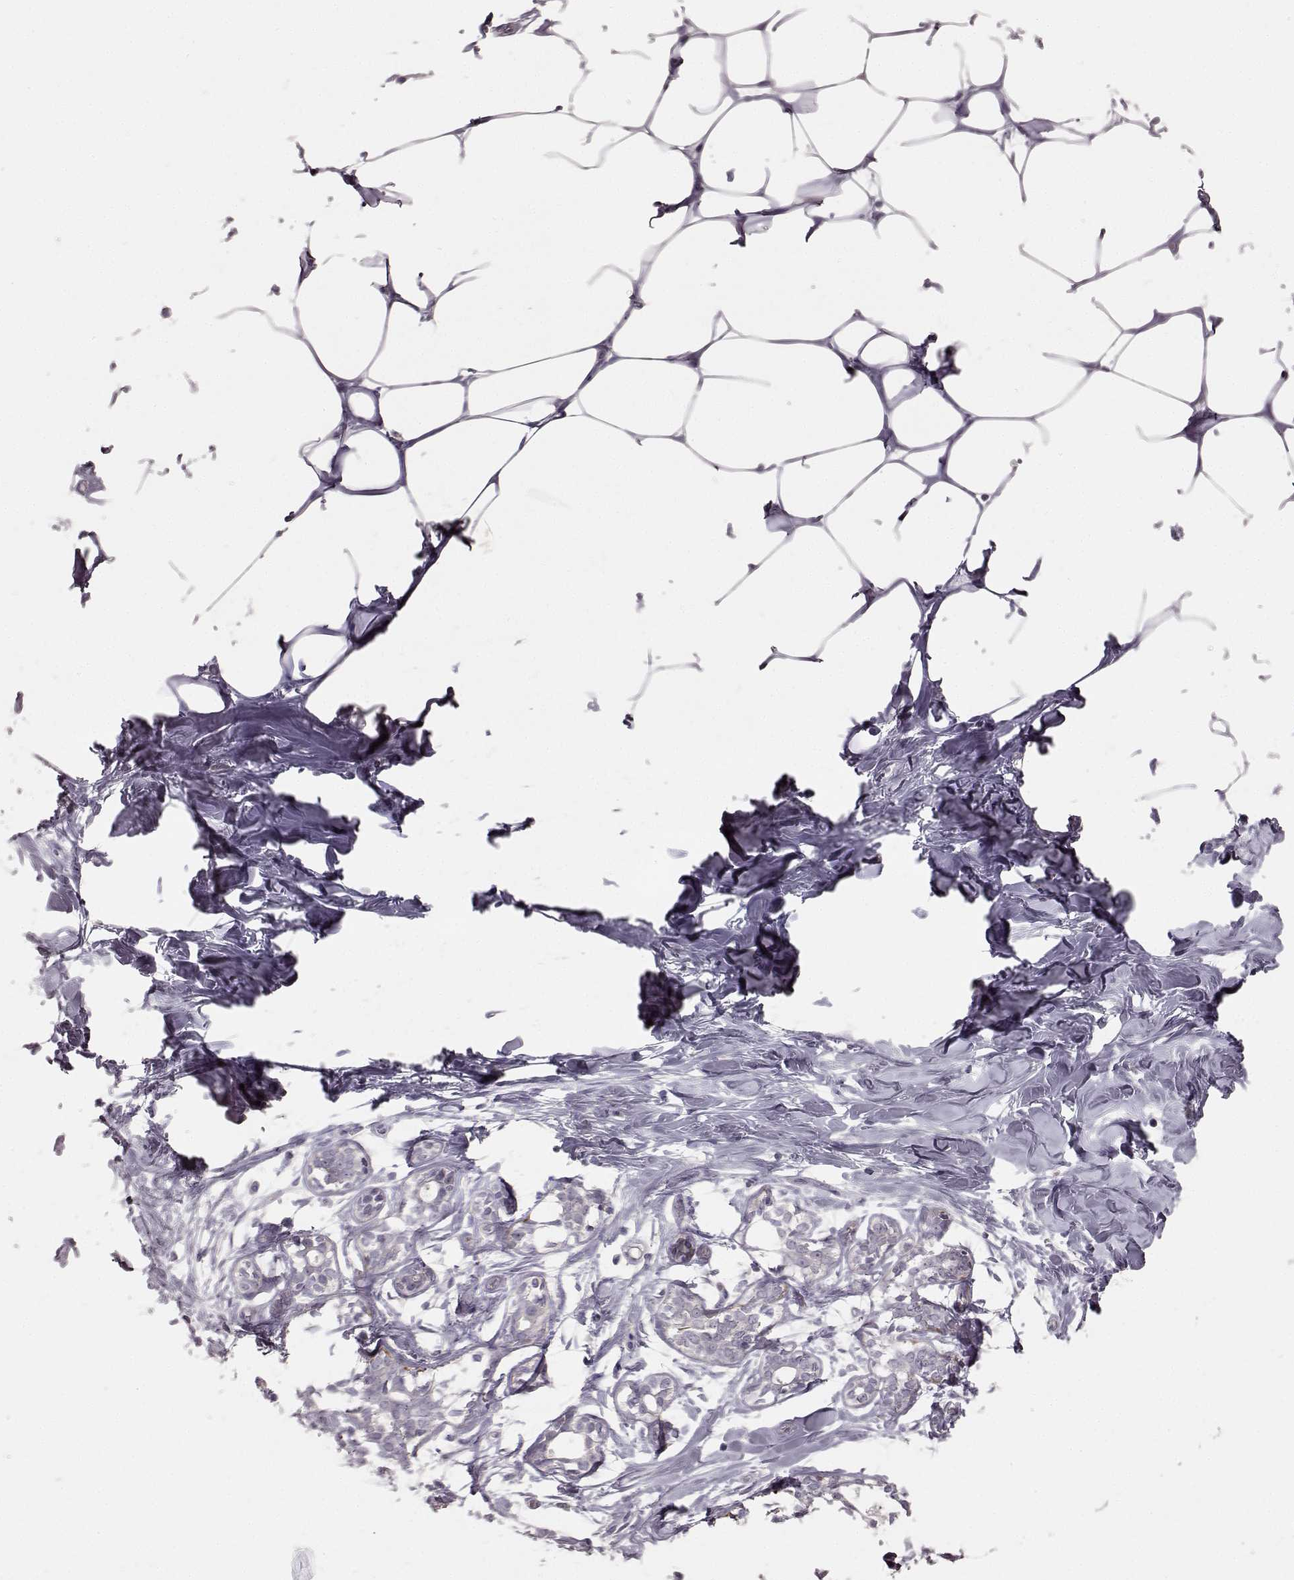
{"staining": {"intensity": "negative", "quantity": "none", "location": "none"}, "tissue": "breast", "cell_type": "Adipocytes", "image_type": "normal", "snomed": [{"axis": "morphology", "description": "Normal tissue, NOS"}, {"axis": "topography", "description": "Breast"}], "caption": "IHC of benign breast displays no expression in adipocytes. Nuclei are stained in blue.", "gene": "PRLHR", "patient": {"sex": "female", "age": 27}}